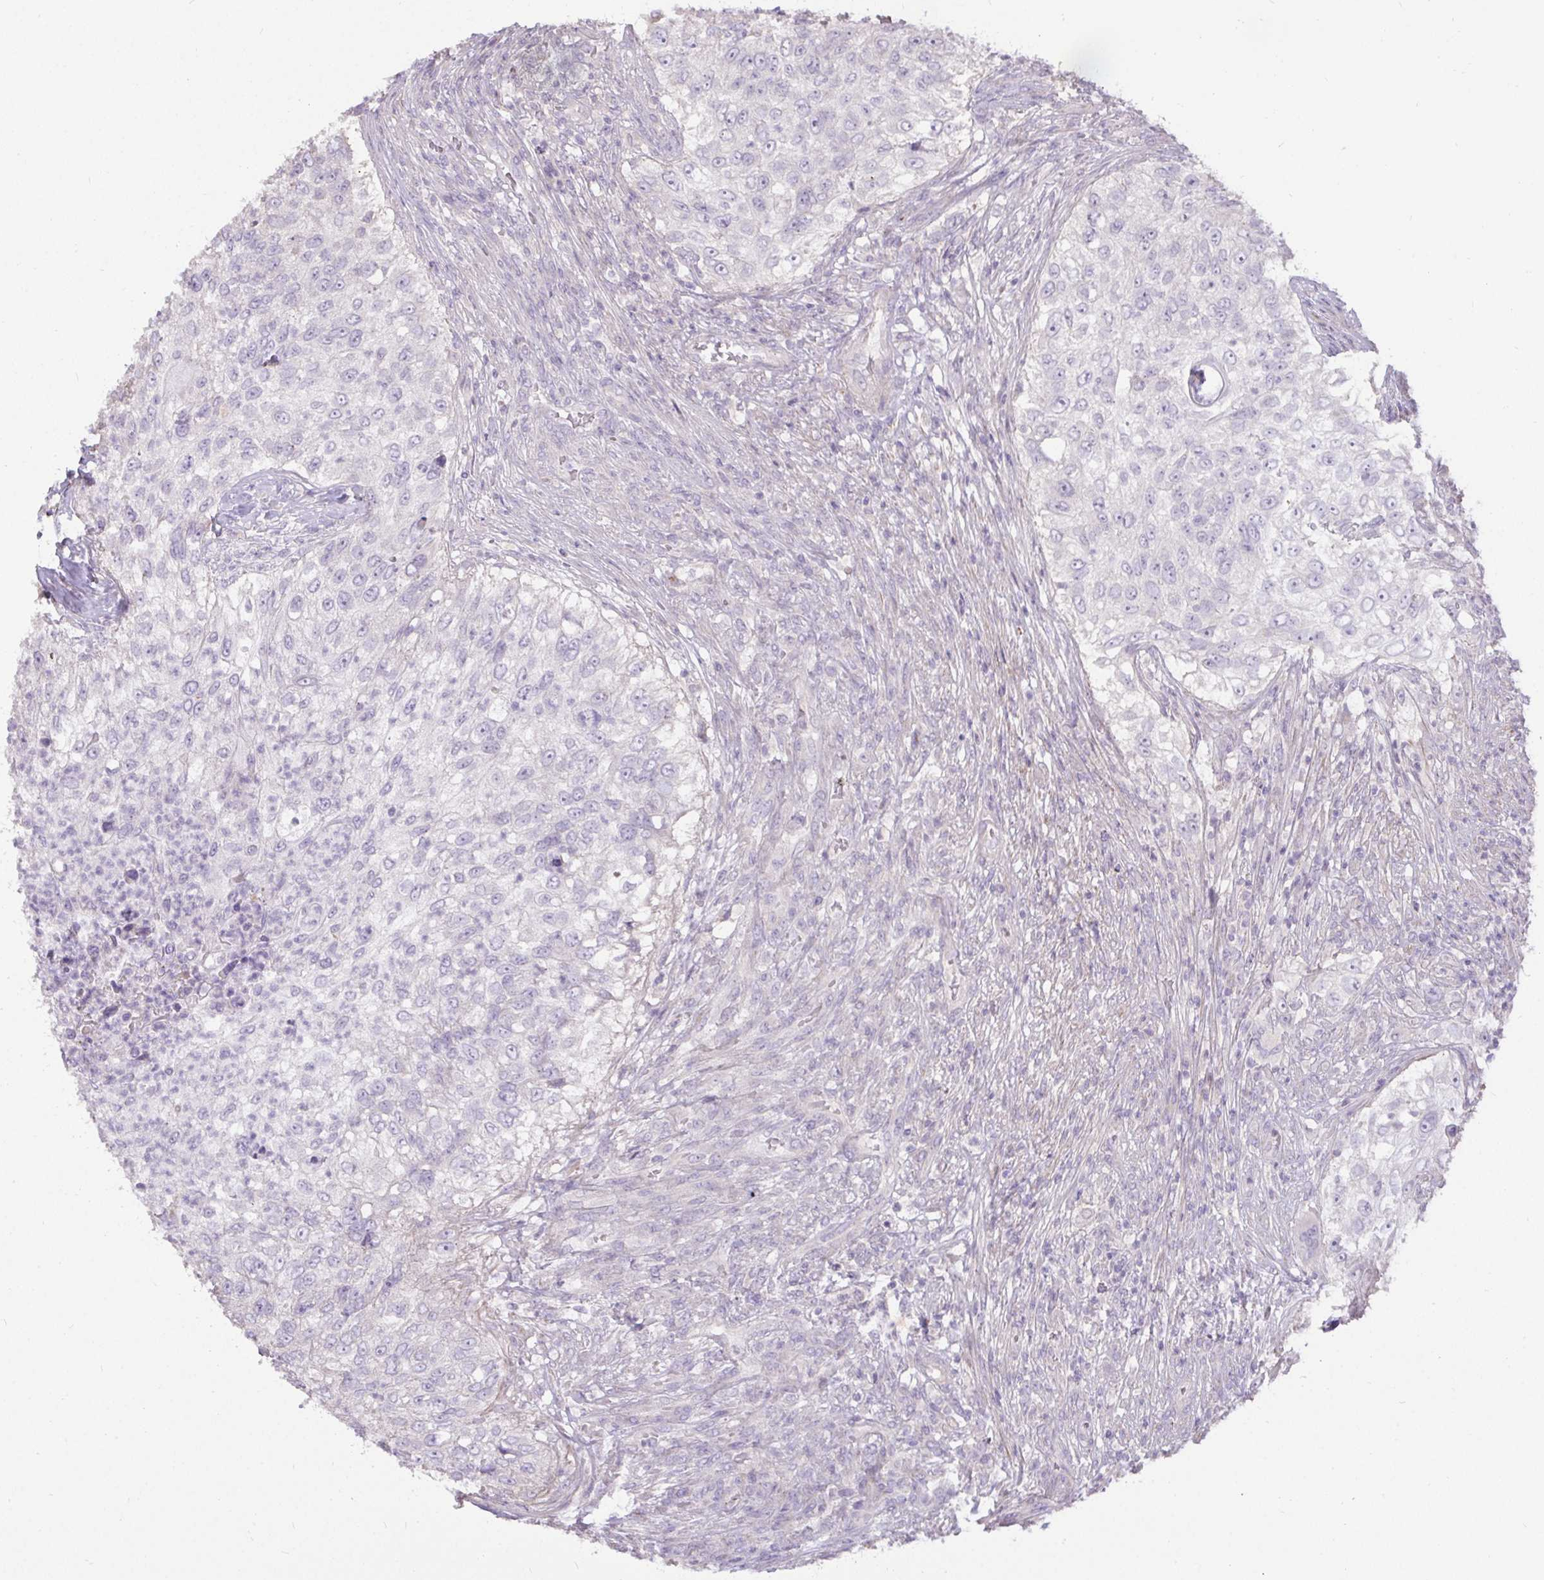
{"staining": {"intensity": "negative", "quantity": "none", "location": "none"}, "tissue": "urothelial cancer", "cell_type": "Tumor cells", "image_type": "cancer", "snomed": [{"axis": "morphology", "description": "Urothelial carcinoma, High grade"}, {"axis": "topography", "description": "Urinary bladder"}], "caption": "Tumor cells are negative for brown protein staining in urothelial cancer.", "gene": "STRIP1", "patient": {"sex": "female", "age": 60}}